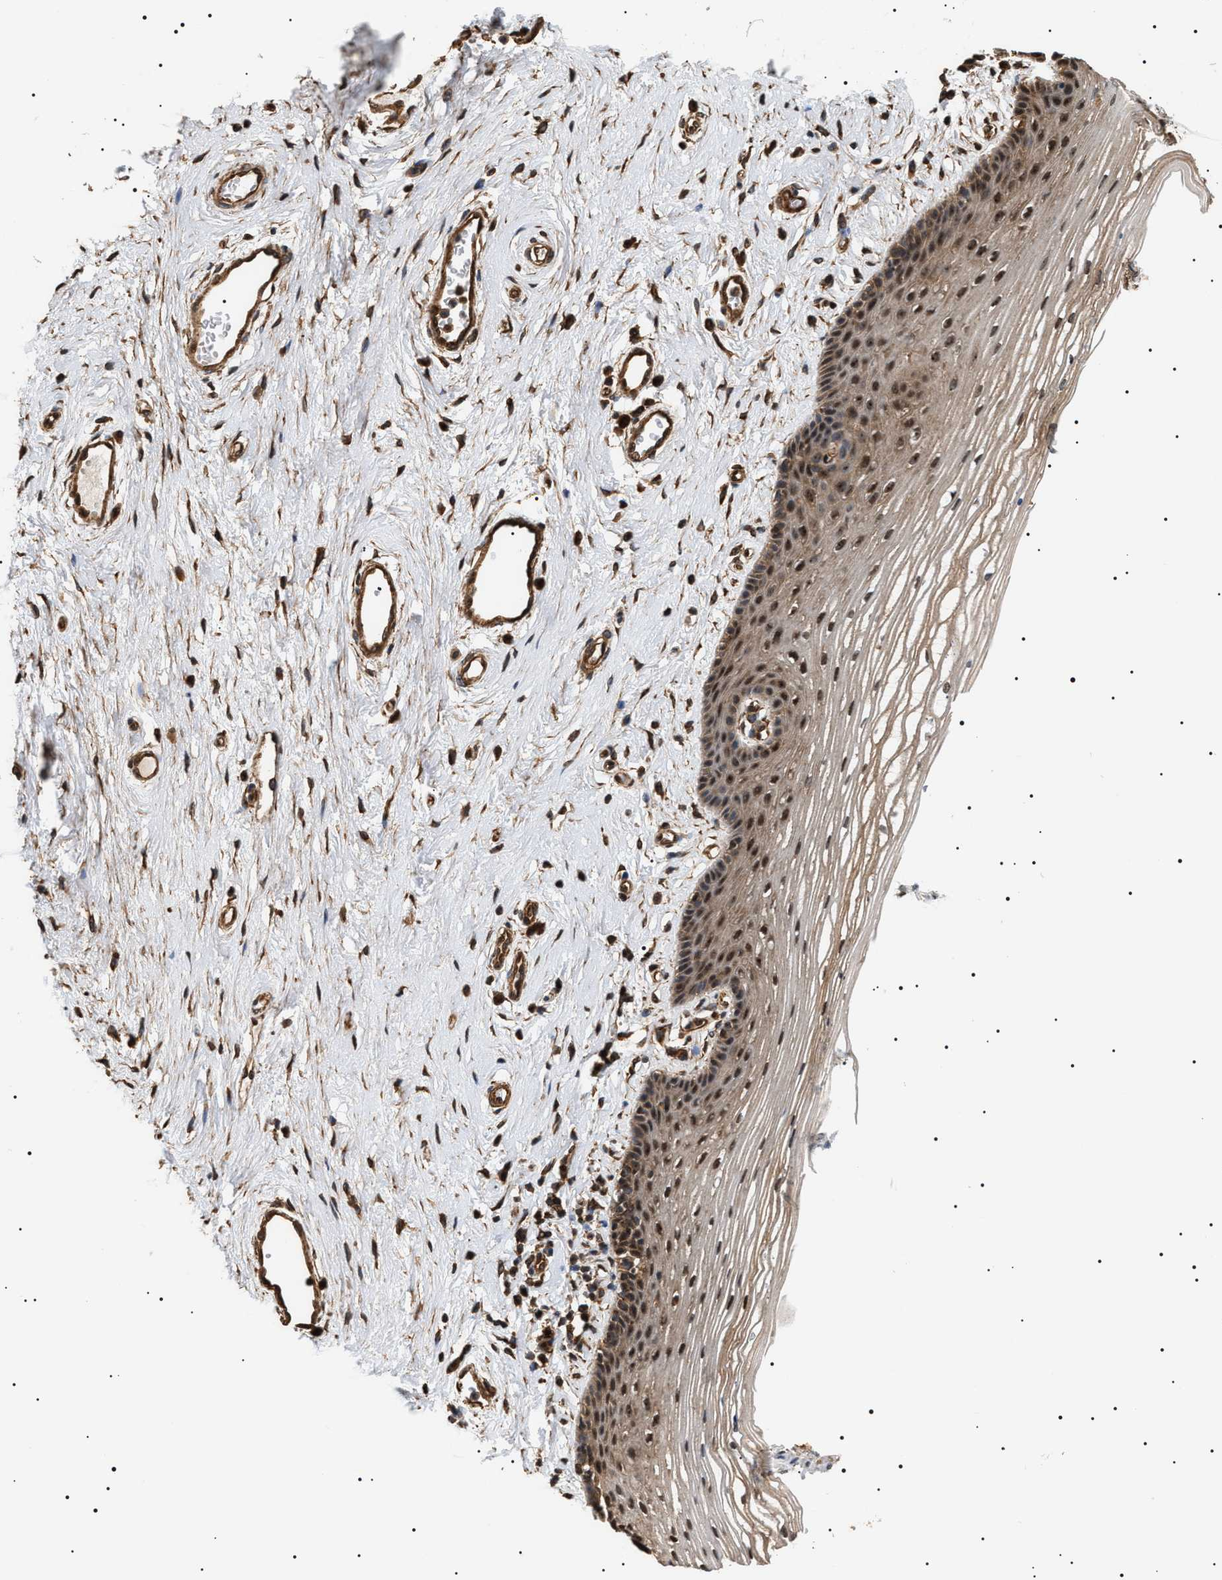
{"staining": {"intensity": "moderate", "quantity": ">75%", "location": "cytoplasmic/membranous,nuclear"}, "tissue": "vagina", "cell_type": "Squamous epithelial cells", "image_type": "normal", "snomed": [{"axis": "morphology", "description": "Normal tissue, NOS"}, {"axis": "topography", "description": "Vagina"}], "caption": "Vagina stained with DAB (3,3'-diaminobenzidine) immunohistochemistry (IHC) displays medium levels of moderate cytoplasmic/membranous,nuclear staining in about >75% of squamous epithelial cells. (IHC, brightfield microscopy, high magnification).", "gene": "SH3GLB2", "patient": {"sex": "female", "age": 46}}